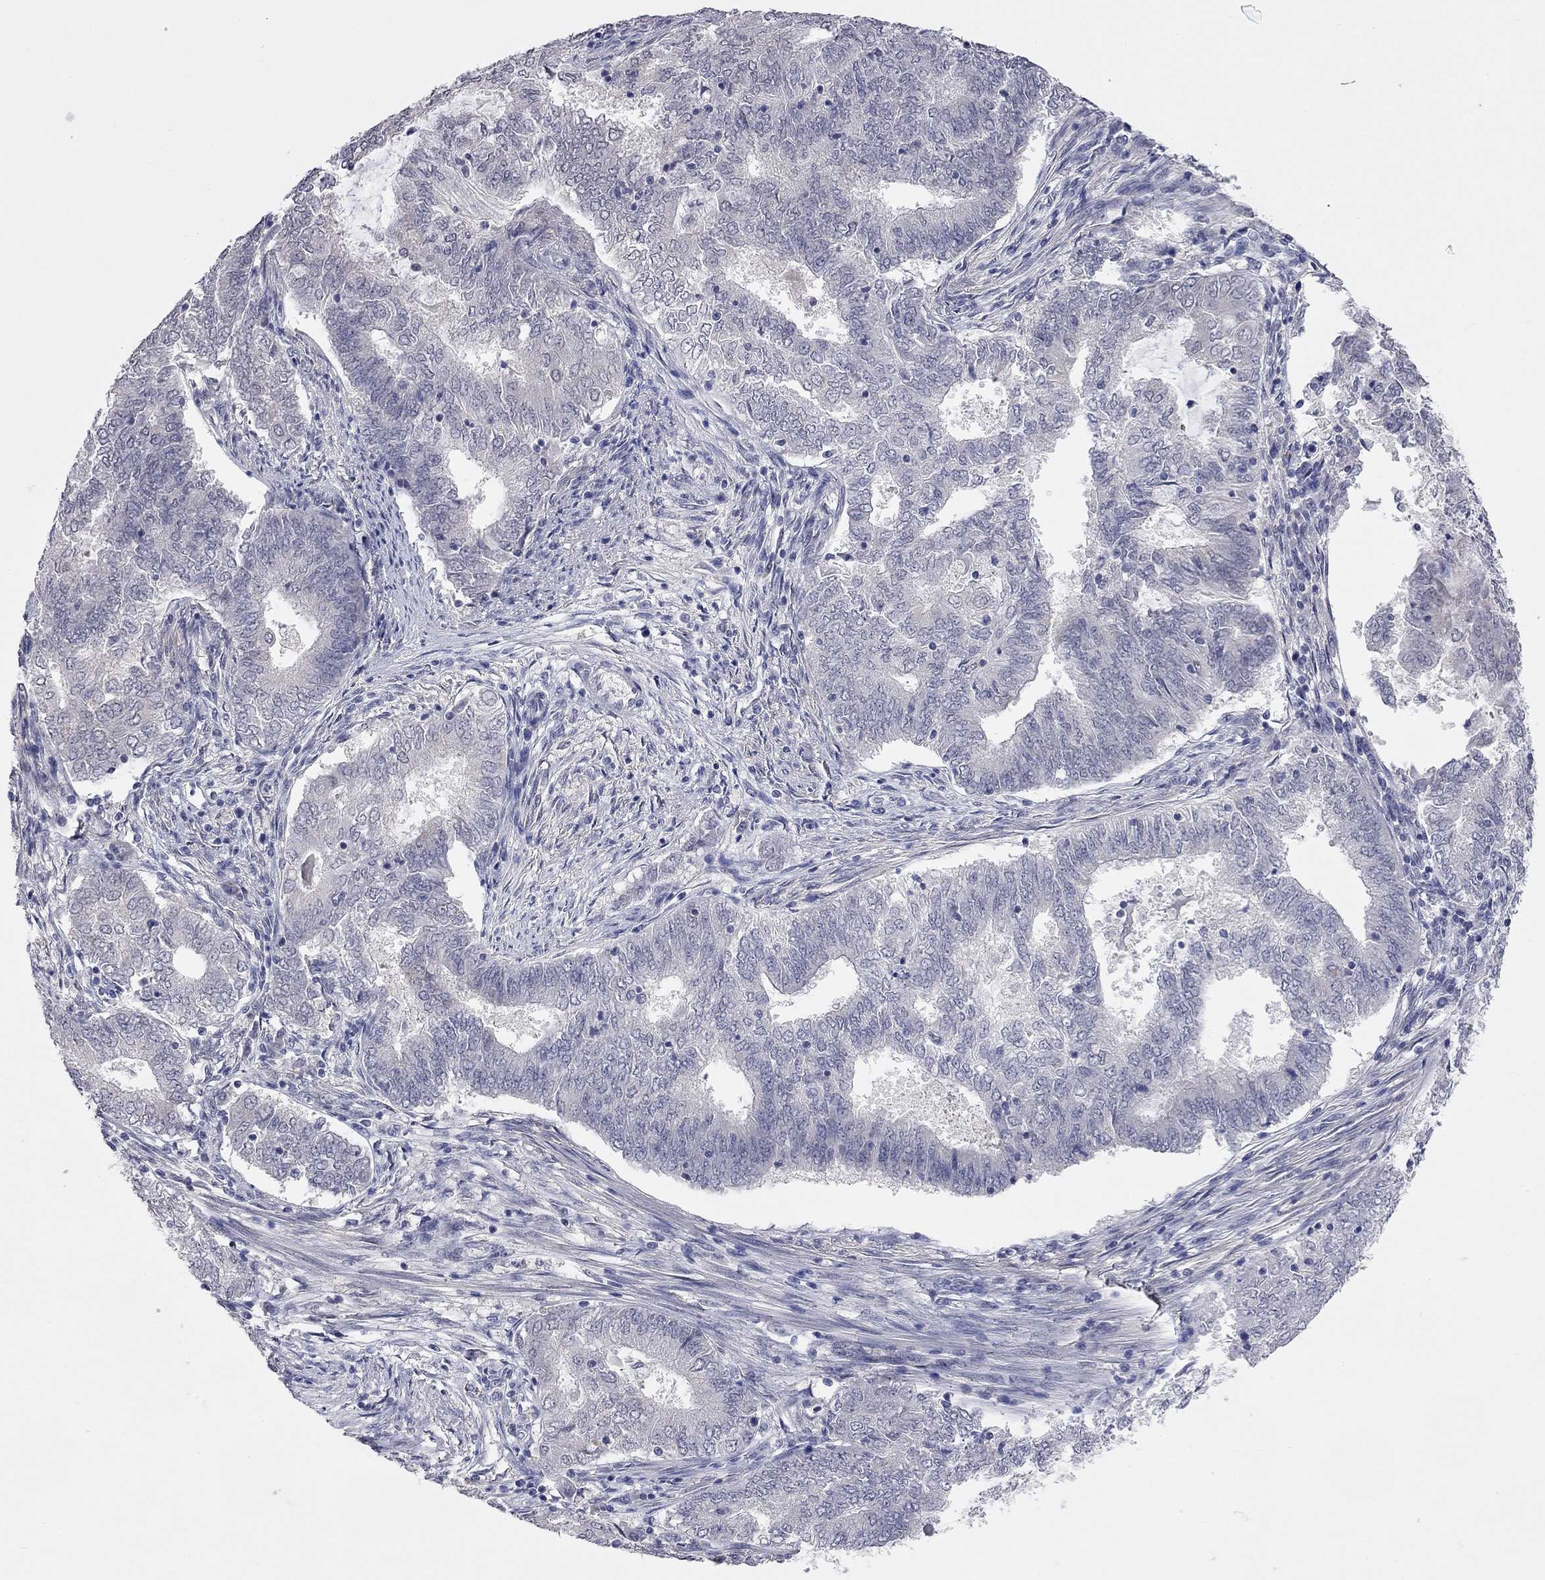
{"staining": {"intensity": "negative", "quantity": "none", "location": "none"}, "tissue": "endometrial cancer", "cell_type": "Tumor cells", "image_type": "cancer", "snomed": [{"axis": "morphology", "description": "Adenocarcinoma, NOS"}, {"axis": "topography", "description": "Endometrium"}], "caption": "The image reveals no significant expression in tumor cells of endometrial adenocarcinoma. (Immunohistochemistry (ihc), brightfield microscopy, high magnification).", "gene": "FABP12", "patient": {"sex": "female", "age": 62}}